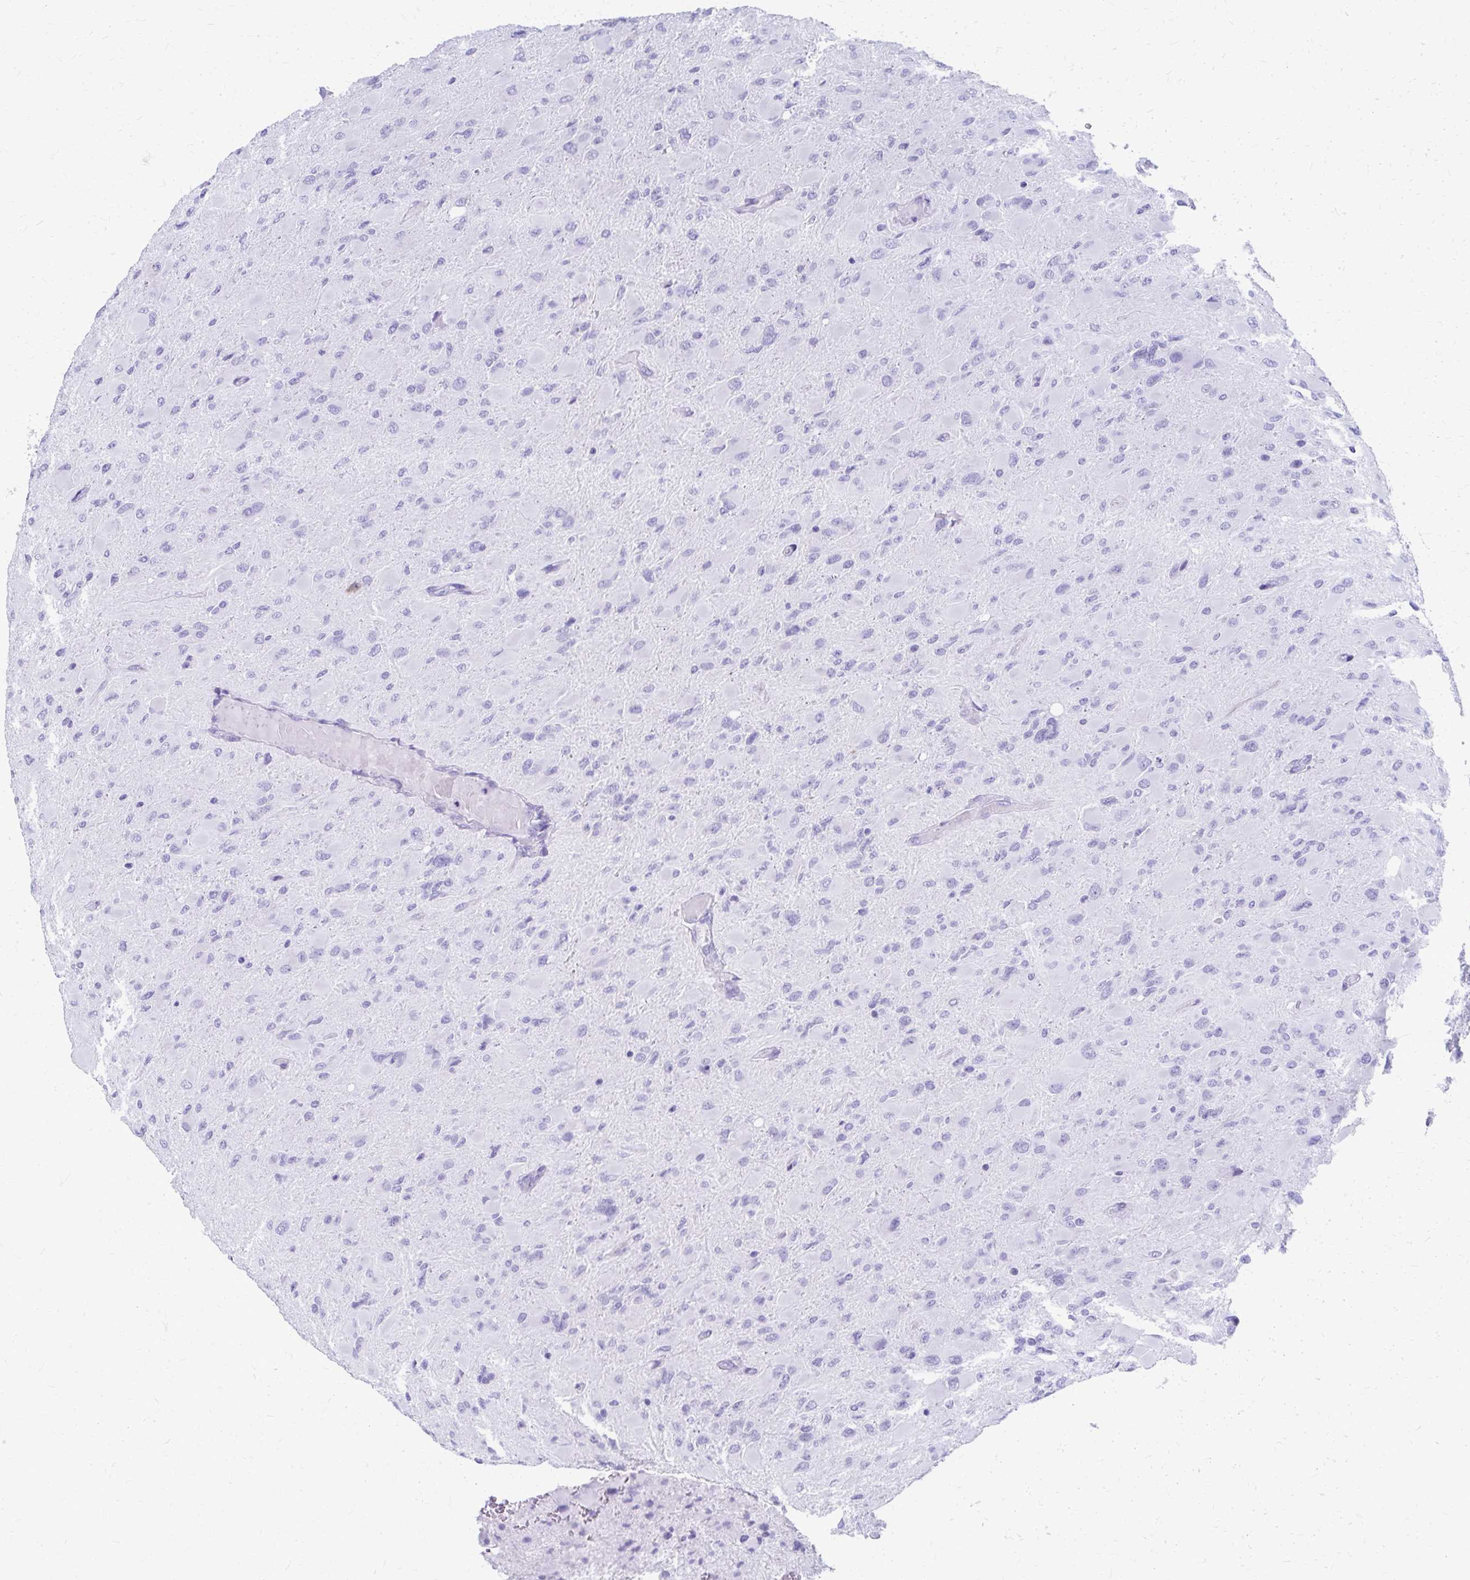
{"staining": {"intensity": "negative", "quantity": "none", "location": "none"}, "tissue": "glioma", "cell_type": "Tumor cells", "image_type": "cancer", "snomed": [{"axis": "morphology", "description": "Glioma, malignant, High grade"}, {"axis": "topography", "description": "Cerebral cortex"}], "caption": "Immunohistochemical staining of human high-grade glioma (malignant) exhibits no significant positivity in tumor cells. Nuclei are stained in blue.", "gene": "CELF5", "patient": {"sex": "female", "age": 36}}